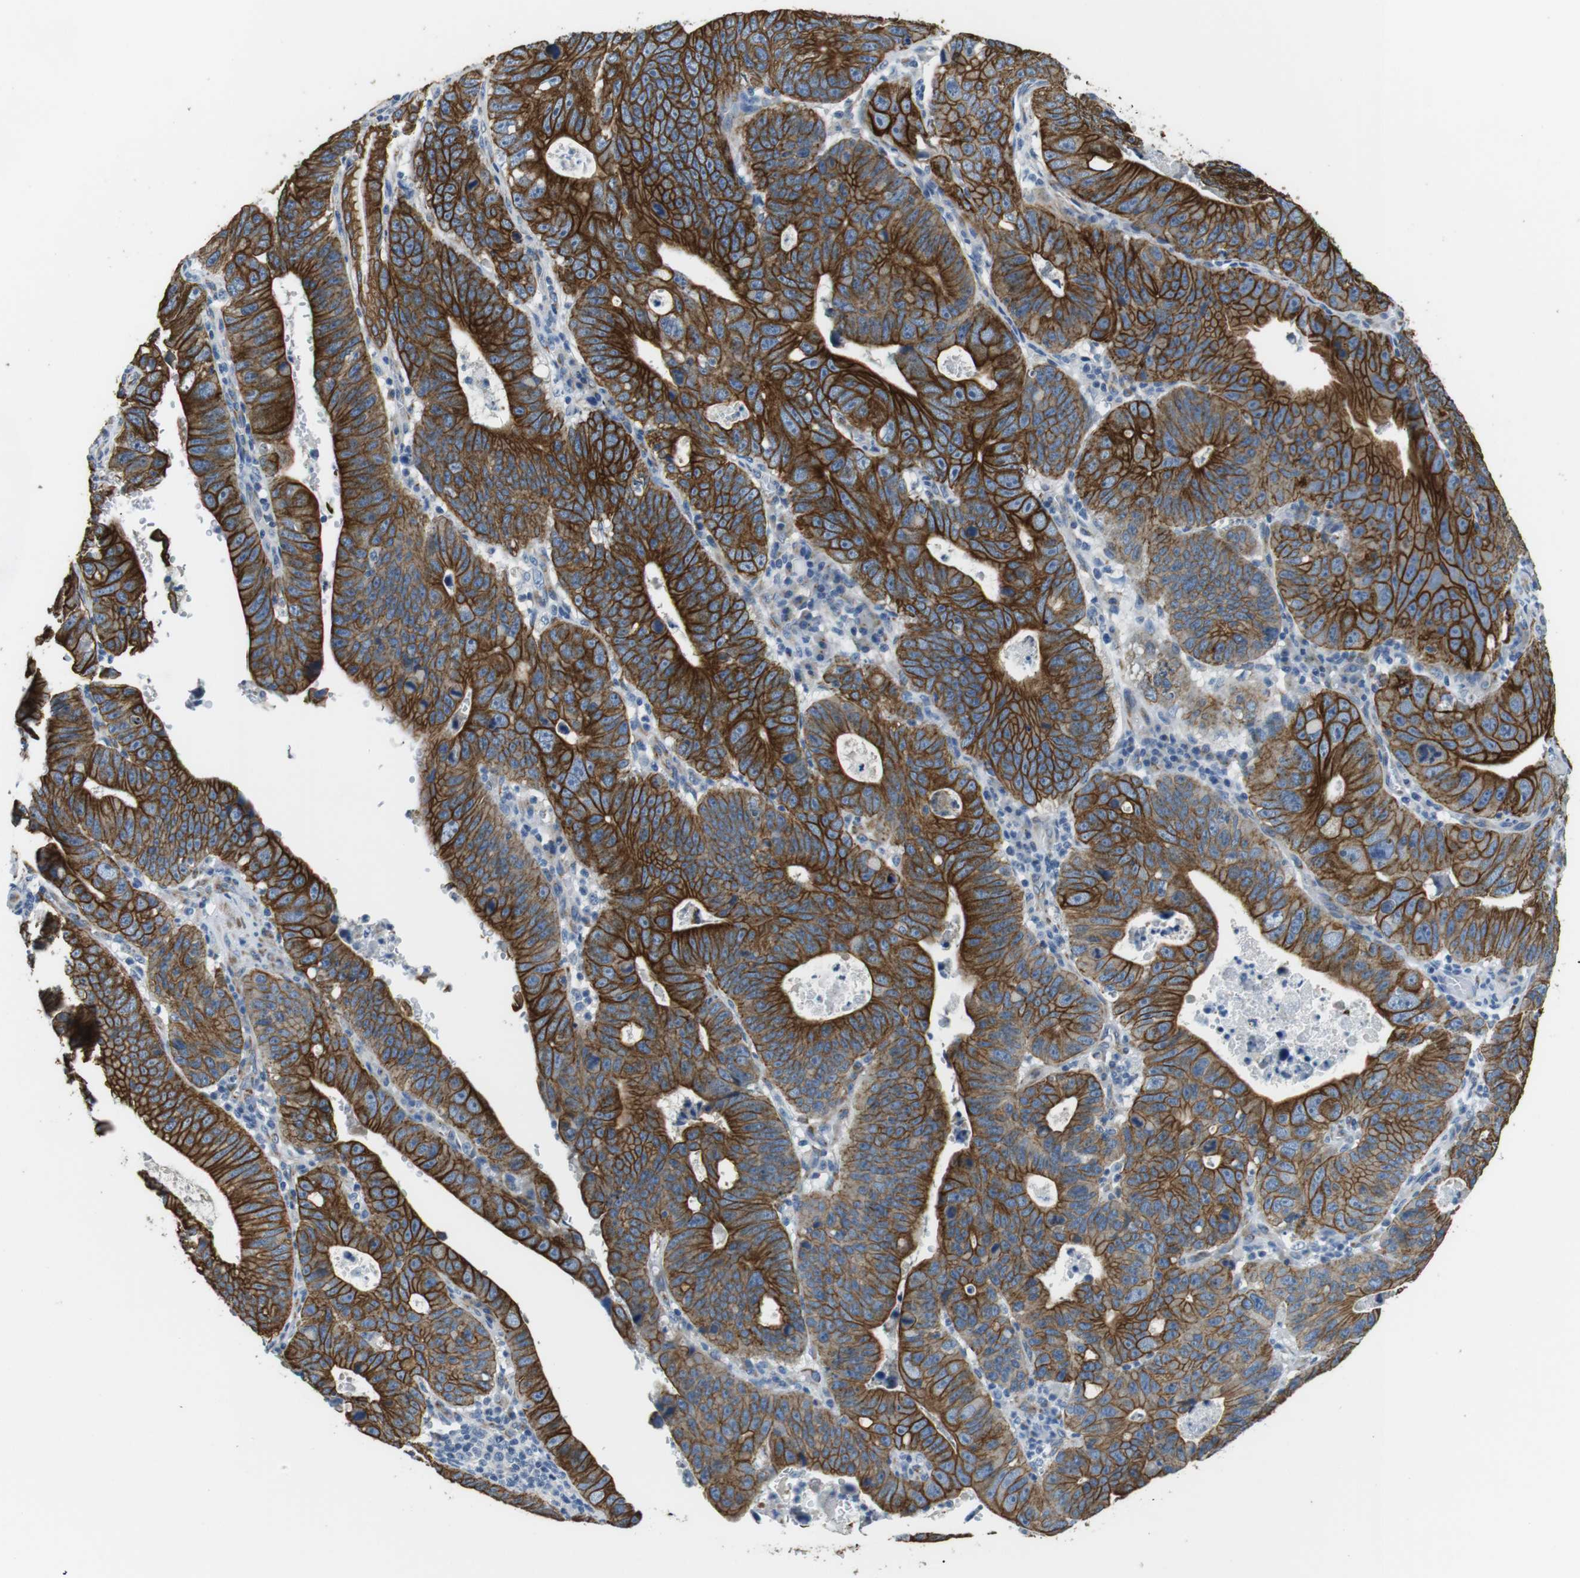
{"staining": {"intensity": "strong", "quantity": ">75%", "location": "cytoplasmic/membranous"}, "tissue": "stomach cancer", "cell_type": "Tumor cells", "image_type": "cancer", "snomed": [{"axis": "morphology", "description": "Adenocarcinoma, NOS"}, {"axis": "topography", "description": "Stomach"}], "caption": "A histopathology image of adenocarcinoma (stomach) stained for a protein demonstrates strong cytoplasmic/membranous brown staining in tumor cells.", "gene": "UNC5CL", "patient": {"sex": "male", "age": 59}}